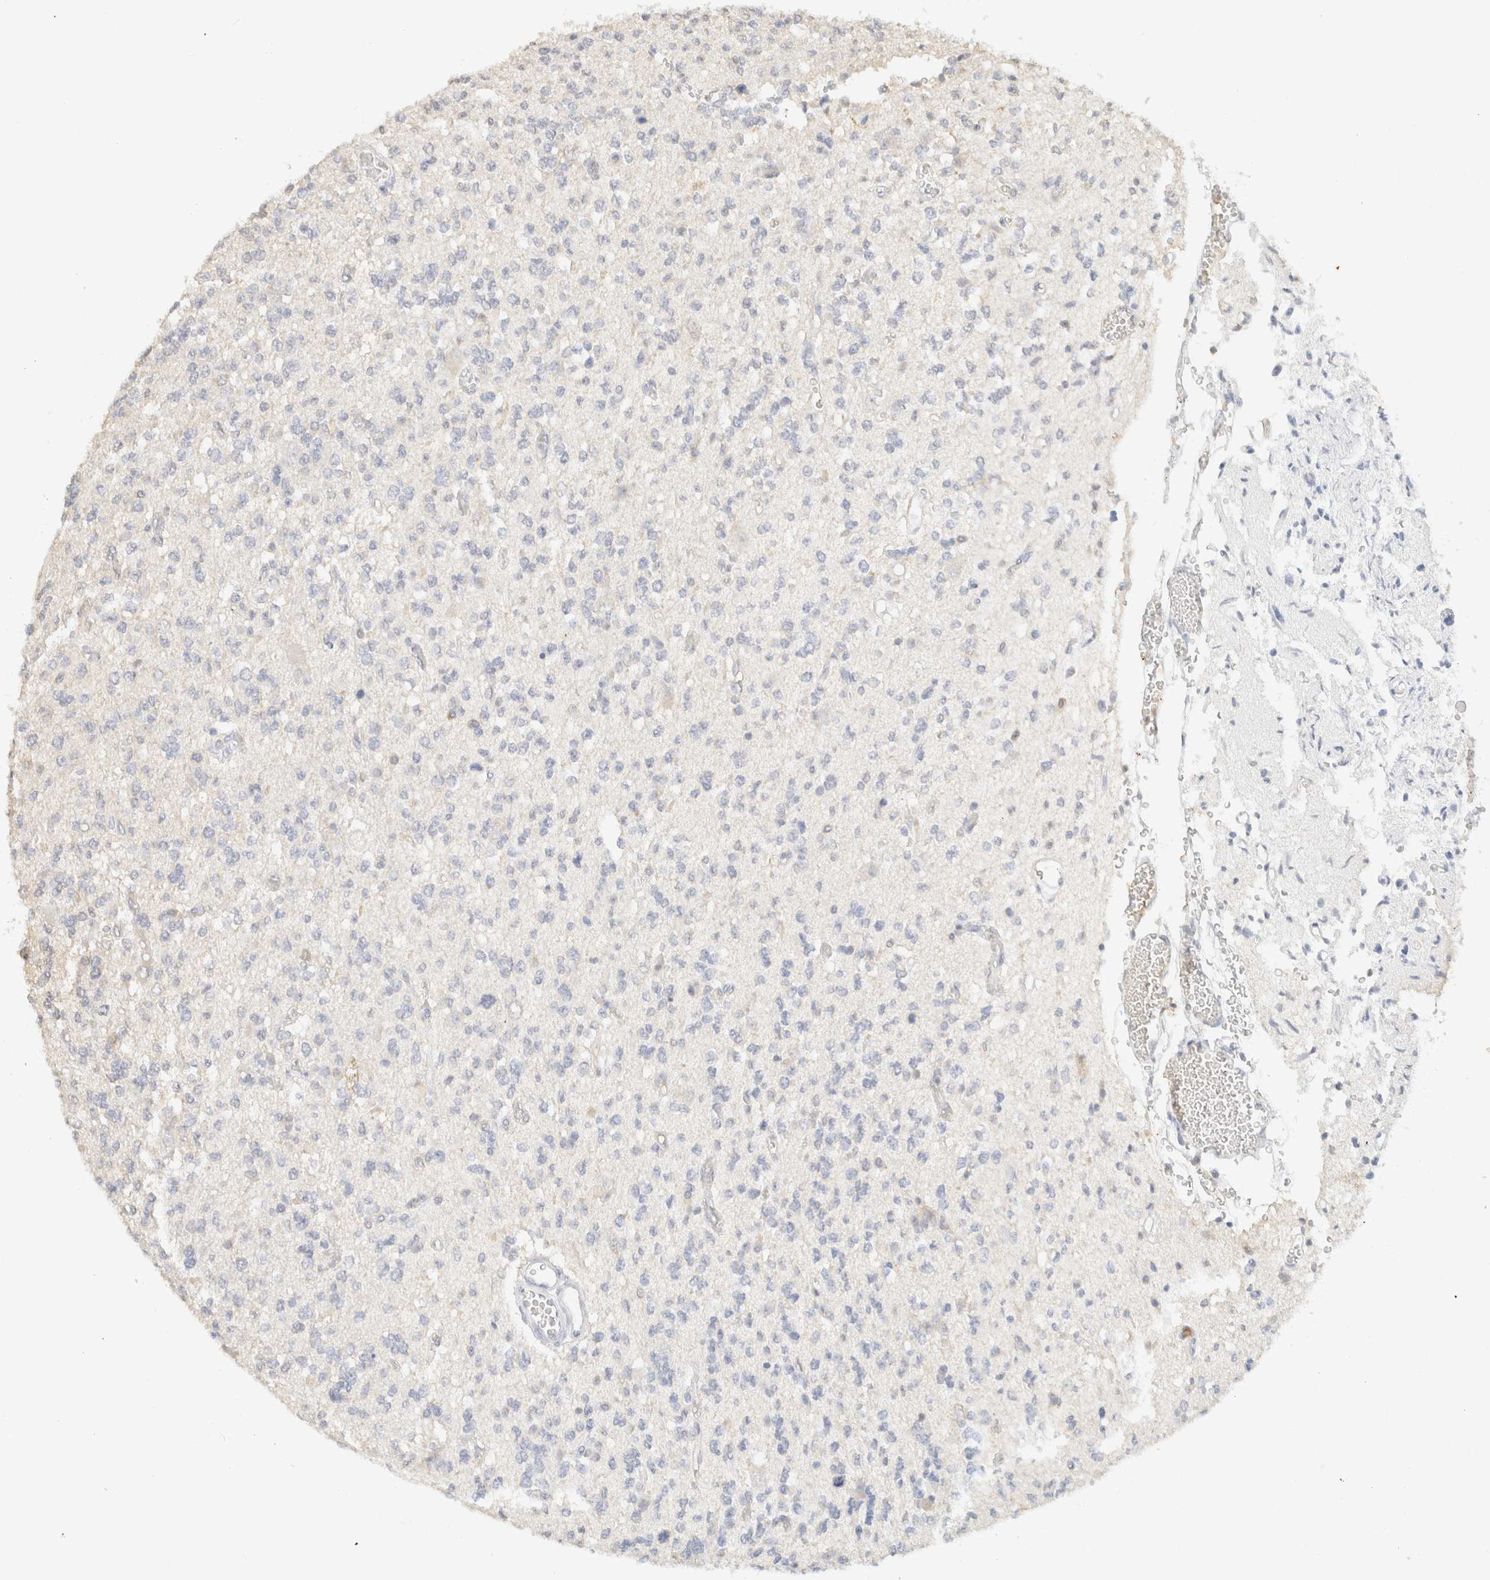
{"staining": {"intensity": "negative", "quantity": "none", "location": "none"}, "tissue": "glioma", "cell_type": "Tumor cells", "image_type": "cancer", "snomed": [{"axis": "morphology", "description": "Glioma, malignant, Low grade"}, {"axis": "topography", "description": "Brain"}], "caption": "Glioma stained for a protein using immunohistochemistry demonstrates no staining tumor cells.", "gene": "CPA1", "patient": {"sex": "male", "age": 38}}